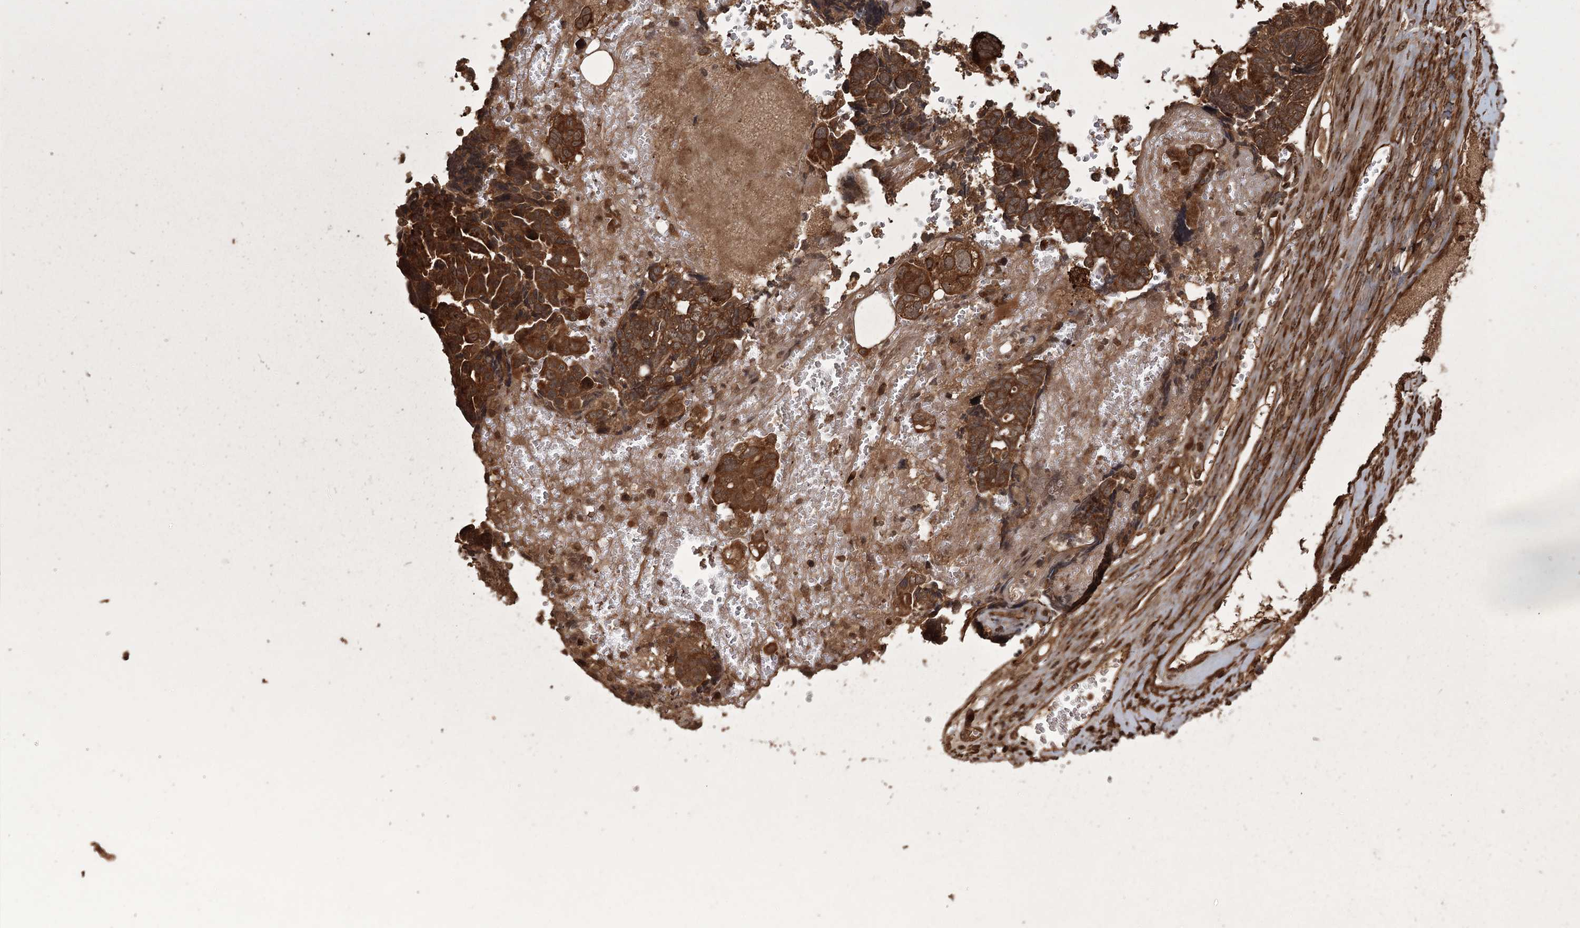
{"staining": {"intensity": "strong", "quantity": ">75%", "location": "cytoplasmic/membranous"}, "tissue": "ovarian cancer", "cell_type": "Tumor cells", "image_type": "cancer", "snomed": [{"axis": "morphology", "description": "Cystadenocarcinoma, serous, NOS"}, {"axis": "topography", "description": "Ovary"}], "caption": "Protein expression analysis of human ovarian serous cystadenocarcinoma reveals strong cytoplasmic/membranous positivity in about >75% of tumor cells.", "gene": "RPAP3", "patient": {"sex": "female", "age": 79}}